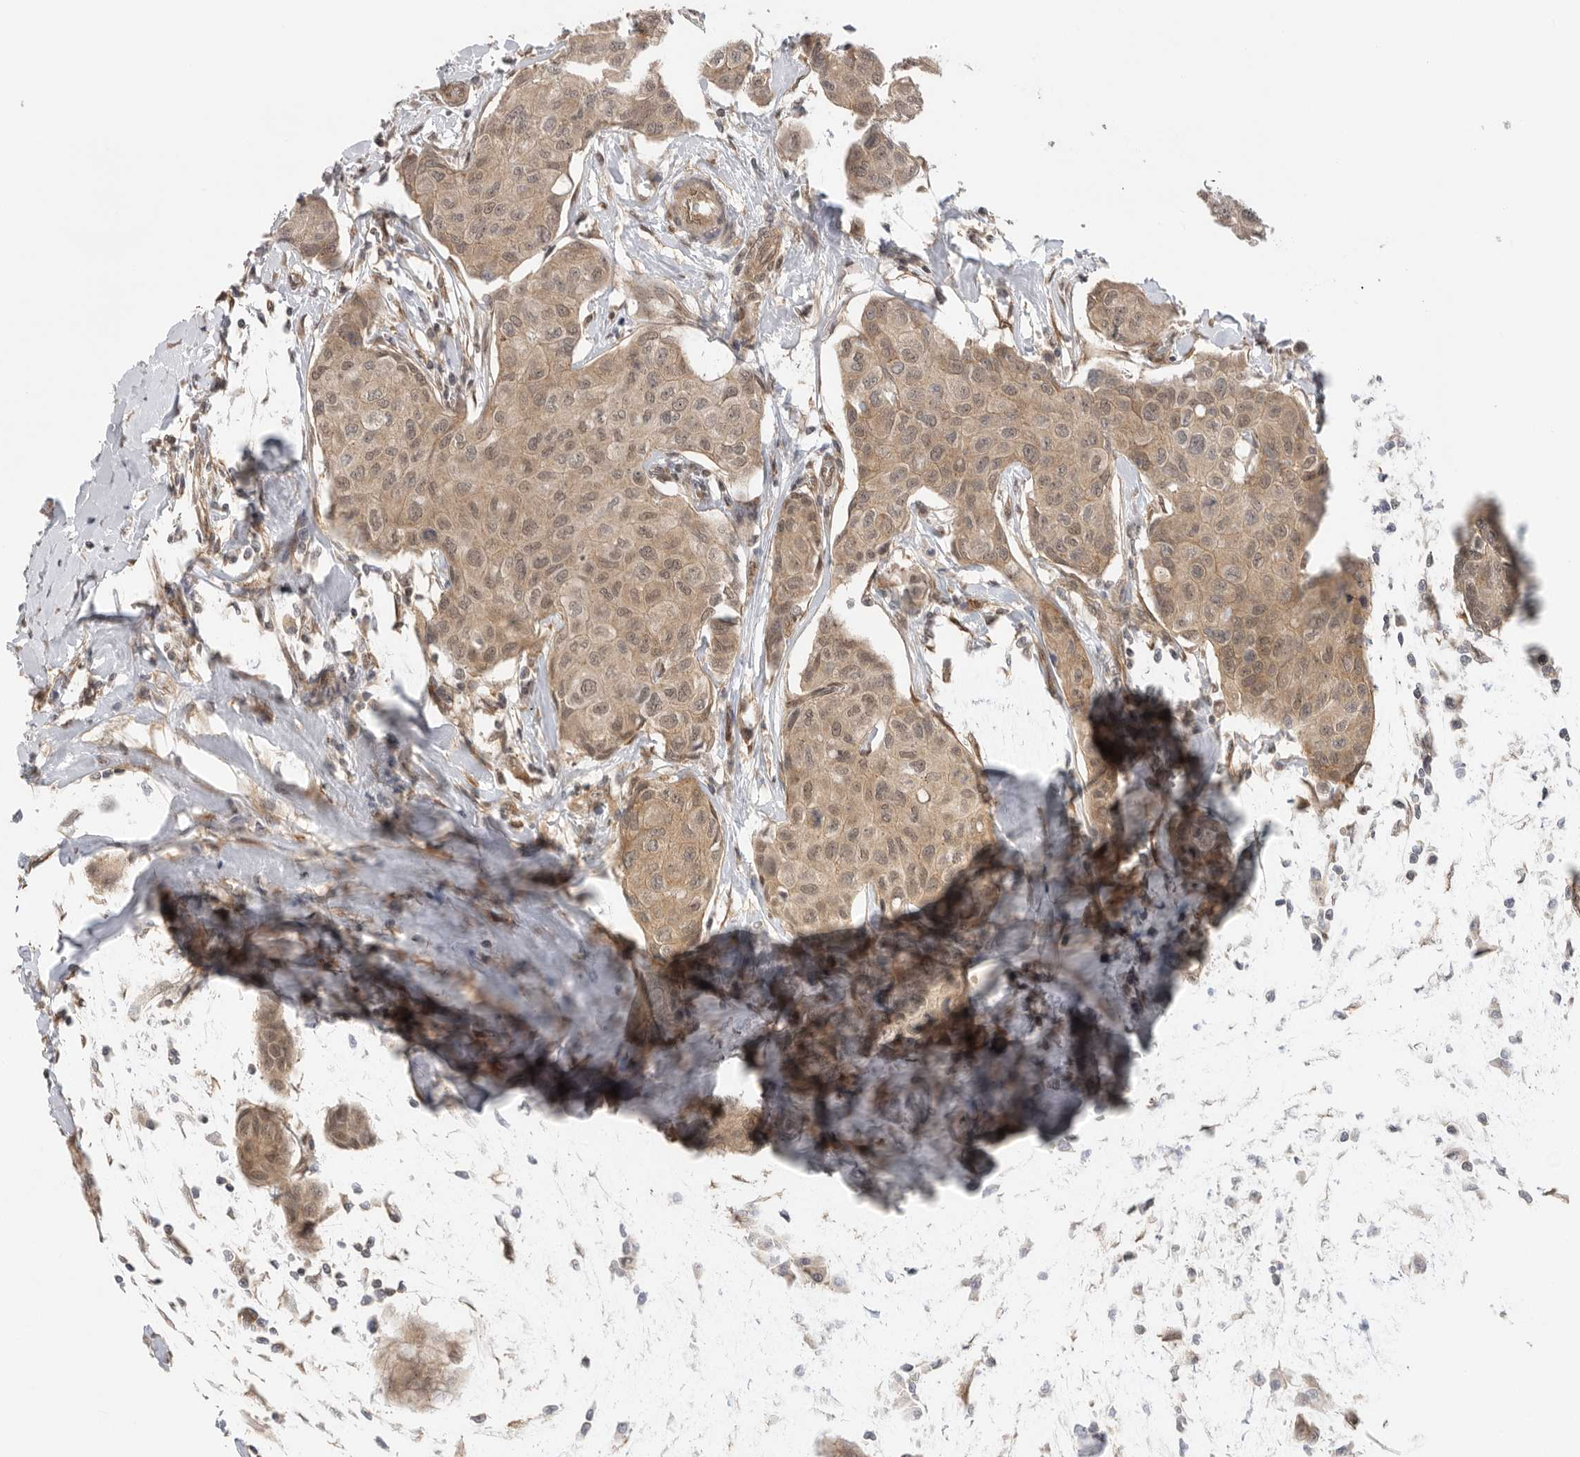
{"staining": {"intensity": "moderate", "quantity": ">75%", "location": "cytoplasmic/membranous,nuclear"}, "tissue": "breast cancer", "cell_type": "Tumor cells", "image_type": "cancer", "snomed": [{"axis": "morphology", "description": "Duct carcinoma"}, {"axis": "topography", "description": "Breast"}], "caption": "A brown stain labels moderate cytoplasmic/membranous and nuclear positivity of a protein in human breast invasive ductal carcinoma tumor cells.", "gene": "VPS50", "patient": {"sex": "female", "age": 80}}